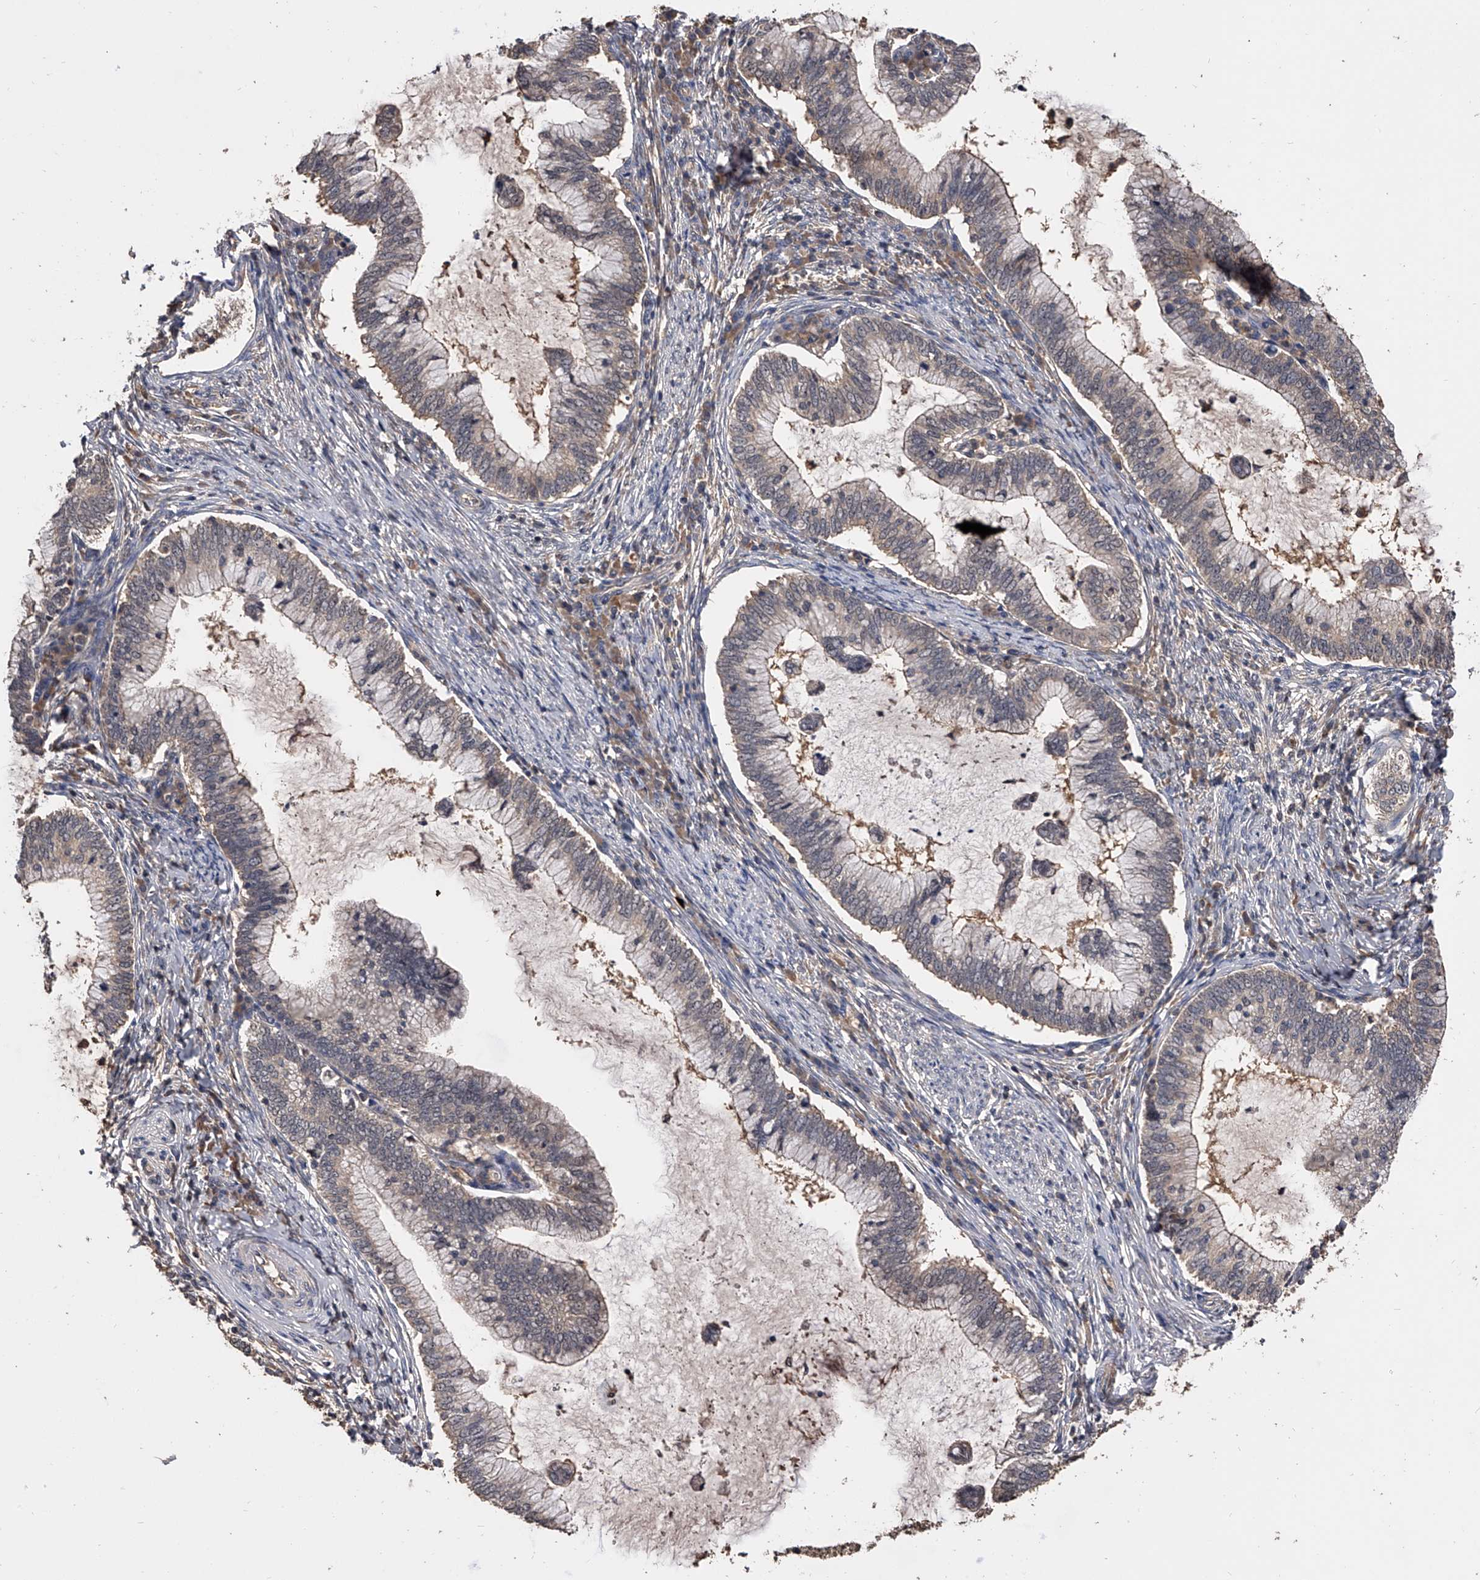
{"staining": {"intensity": "weak", "quantity": "<25%", "location": "cytoplasmic/membranous"}, "tissue": "cervical cancer", "cell_type": "Tumor cells", "image_type": "cancer", "snomed": [{"axis": "morphology", "description": "Adenocarcinoma, NOS"}, {"axis": "topography", "description": "Cervix"}], "caption": "Tumor cells show no significant protein positivity in cervical cancer (adenocarcinoma).", "gene": "EFCAB7", "patient": {"sex": "female", "age": 36}}